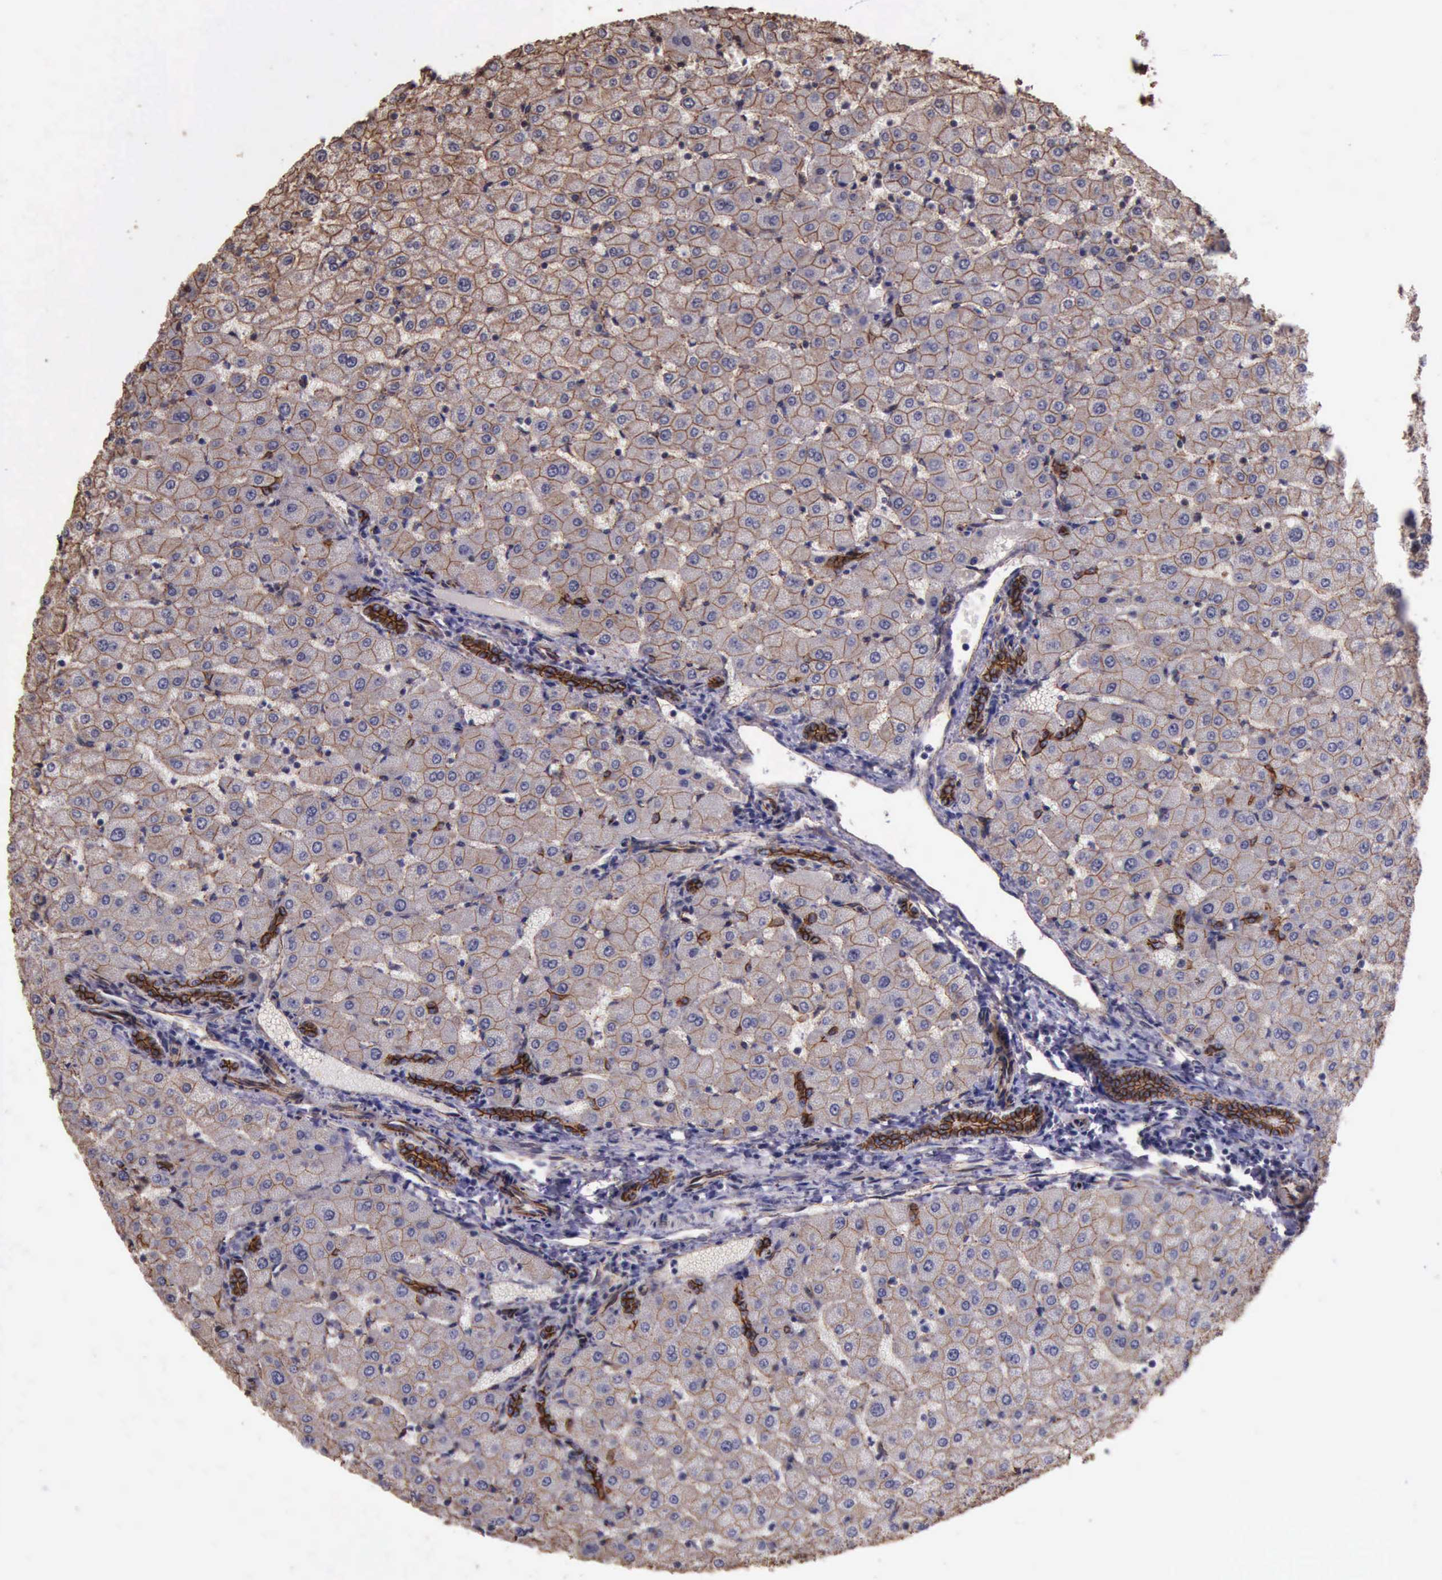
{"staining": {"intensity": "strong", "quantity": ">75%", "location": "cytoplasmic/membranous"}, "tissue": "liver", "cell_type": "Cholangiocytes", "image_type": "normal", "snomed": [{"axis": "morphology", "description": "Normal tissue, NOS"}, {"axis": "morphology", "description": "Fibrosis, NOS"}, {"axis": "topography", "description": "Liver"}], "caption": "This image exhibits immunohistochemistry (IHC) staining of normal human liver, with high strong cytoplasmic/membranous staining in about >75% of cholangiocytes.", "gene": "CTNNB1", "patient": {"sex": "female", "age": 29}}